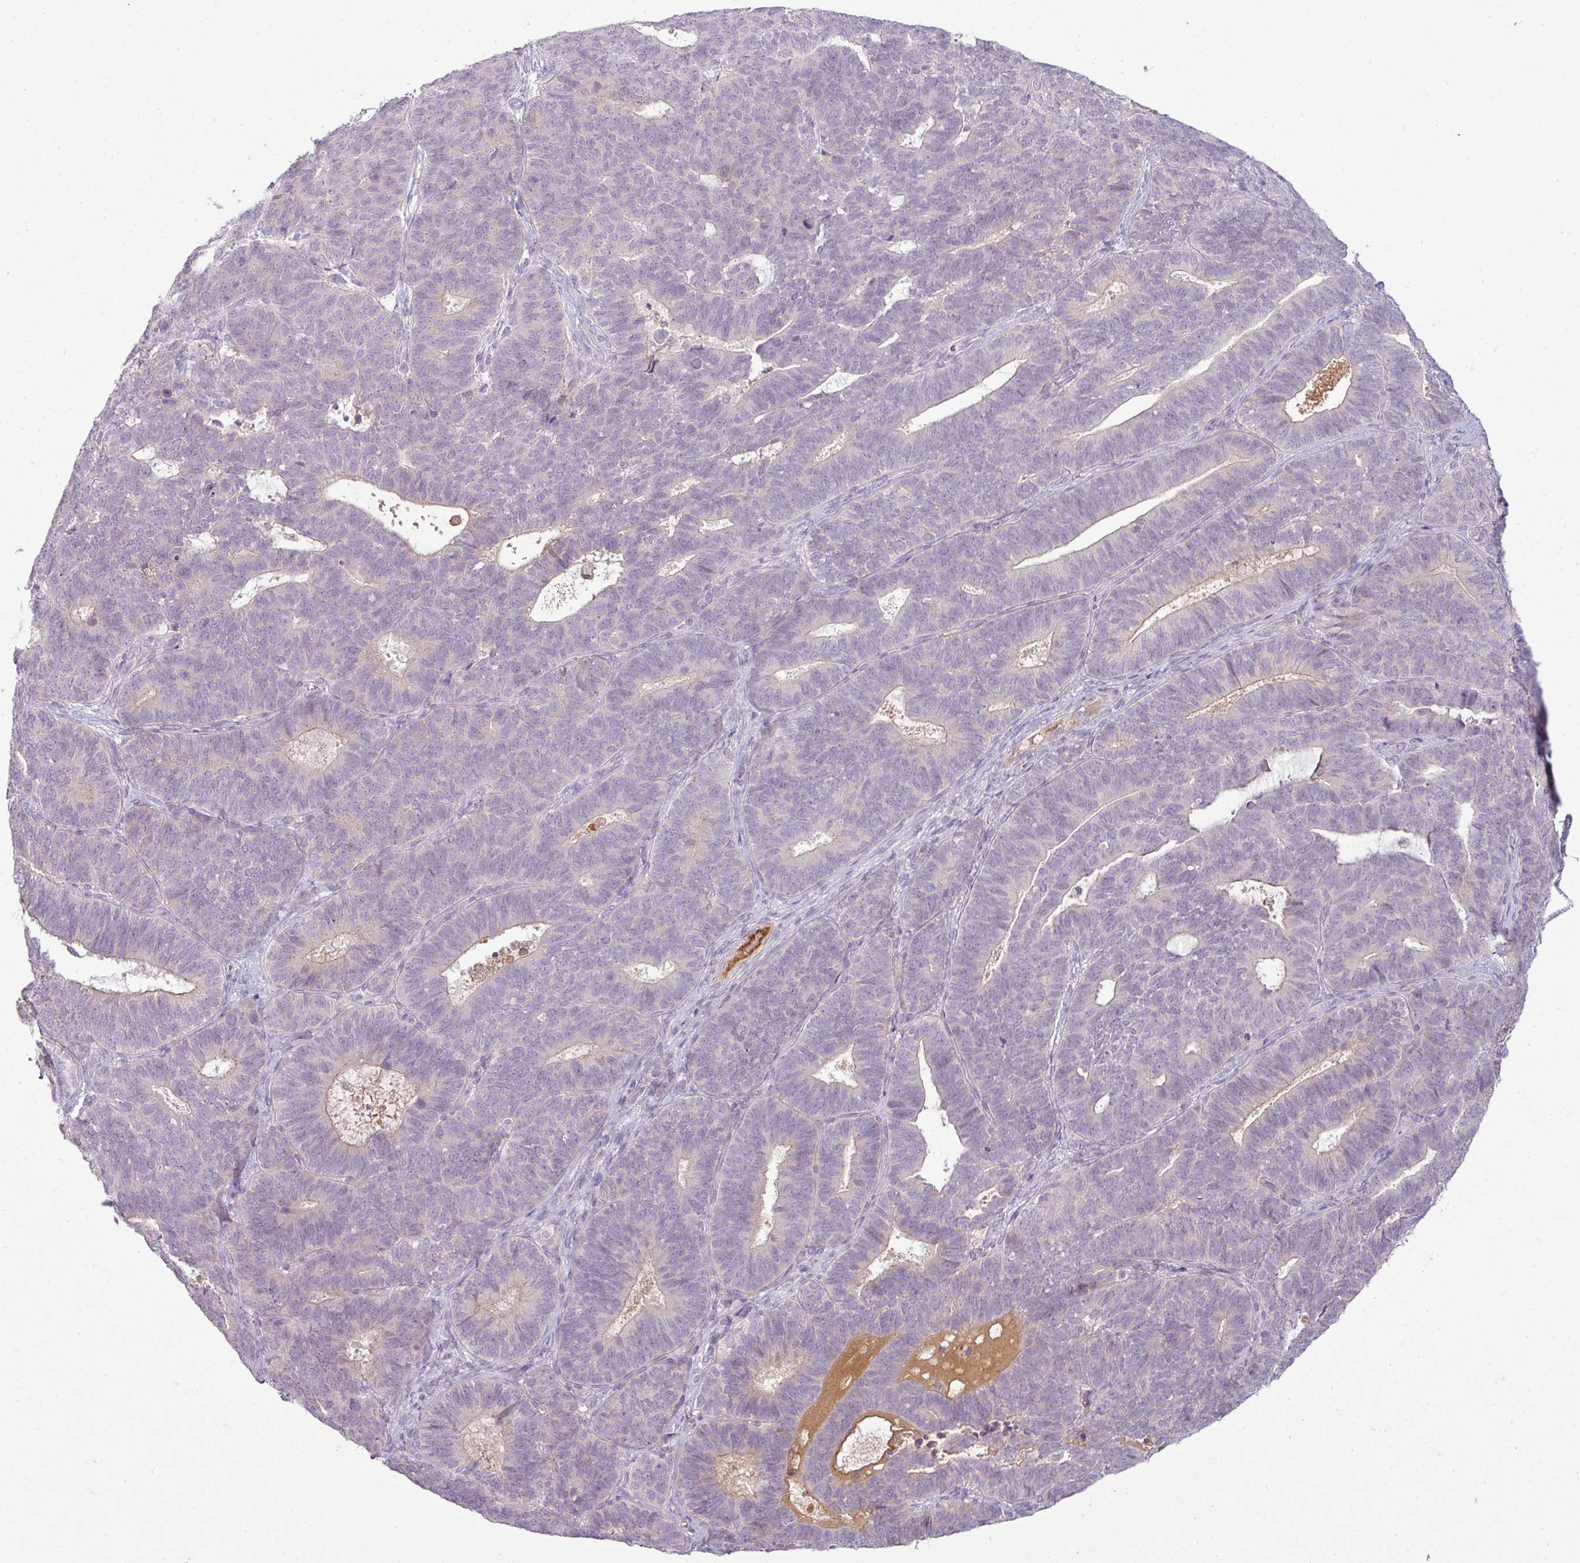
{"staining": {"intensity": "negative", "quantity": "none", "location": "none"}, "tissue": "endometrial cancer", "cell_type": "Tumor cells", "image_type": "cancer", "snomed": [{"axis": "morphology", "description": "Adenocarcinoma, NOS"}, {"axis": "topography", "description": "Endometrium"}], "caption": "Immunohistochemical staining of human endometrial adenocarcinoma displays no significant staining in tumor cells.", "gene": "APOM", "patient": {"sex": "female", "age": 70}}